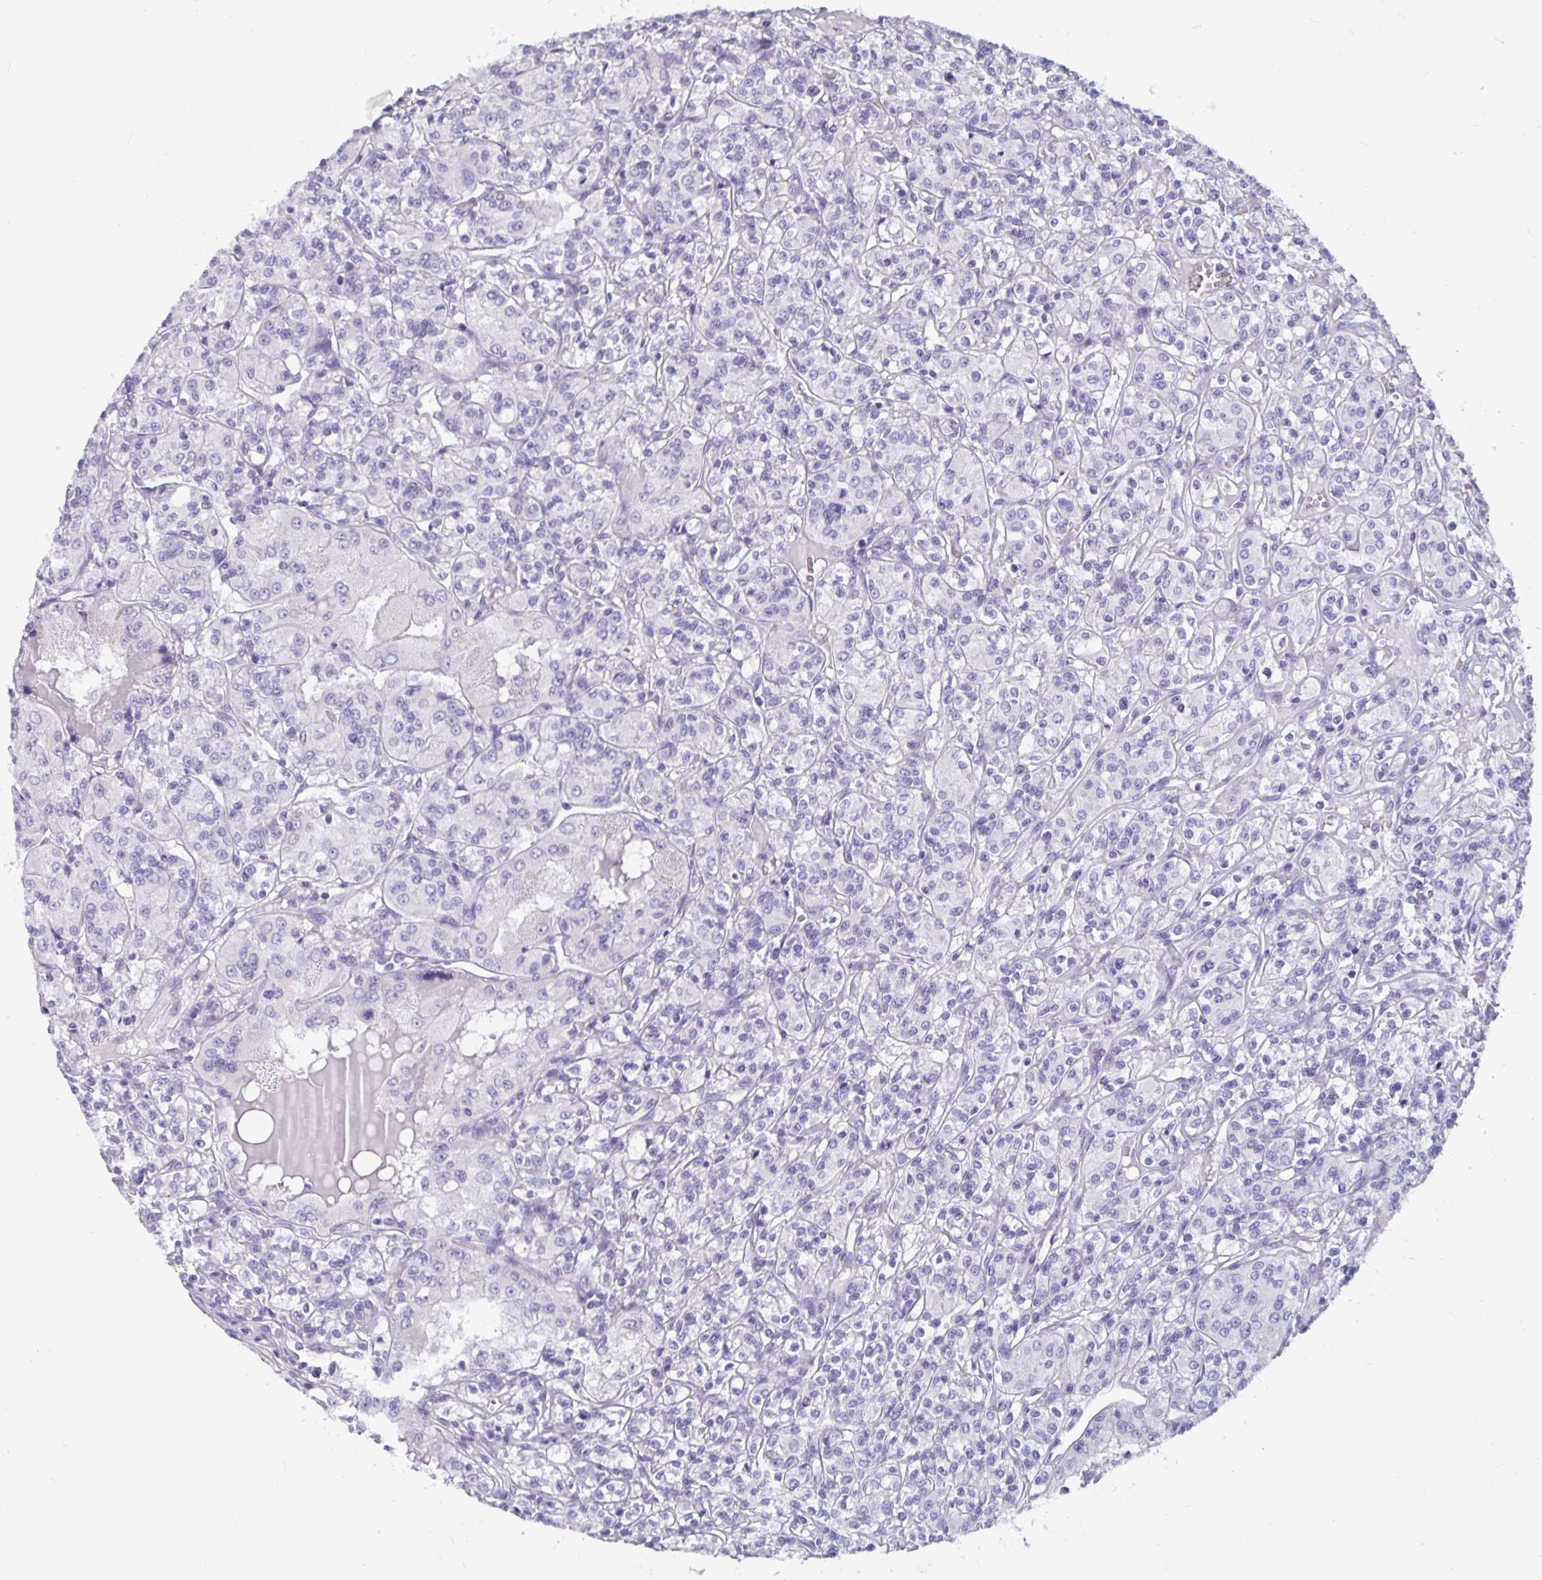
{"staining": {"intensity": "negative", "quantity": "none", "location": "none"}, "tissue": "renal cancer", "cell_type": "Tumor cells", "image_type": "cancer", "snomed": [{"axis": "morphology", "description": "Adenocarcinoma, NOS"}, {"axis": "topography", "description": "Kidney"}], "caption": "This is an IHC image of renal adenocarcinoma. There is no expression in tumor cells.", "gene": "OLIG2", "patient": {"sex": "male", "age": 36}}